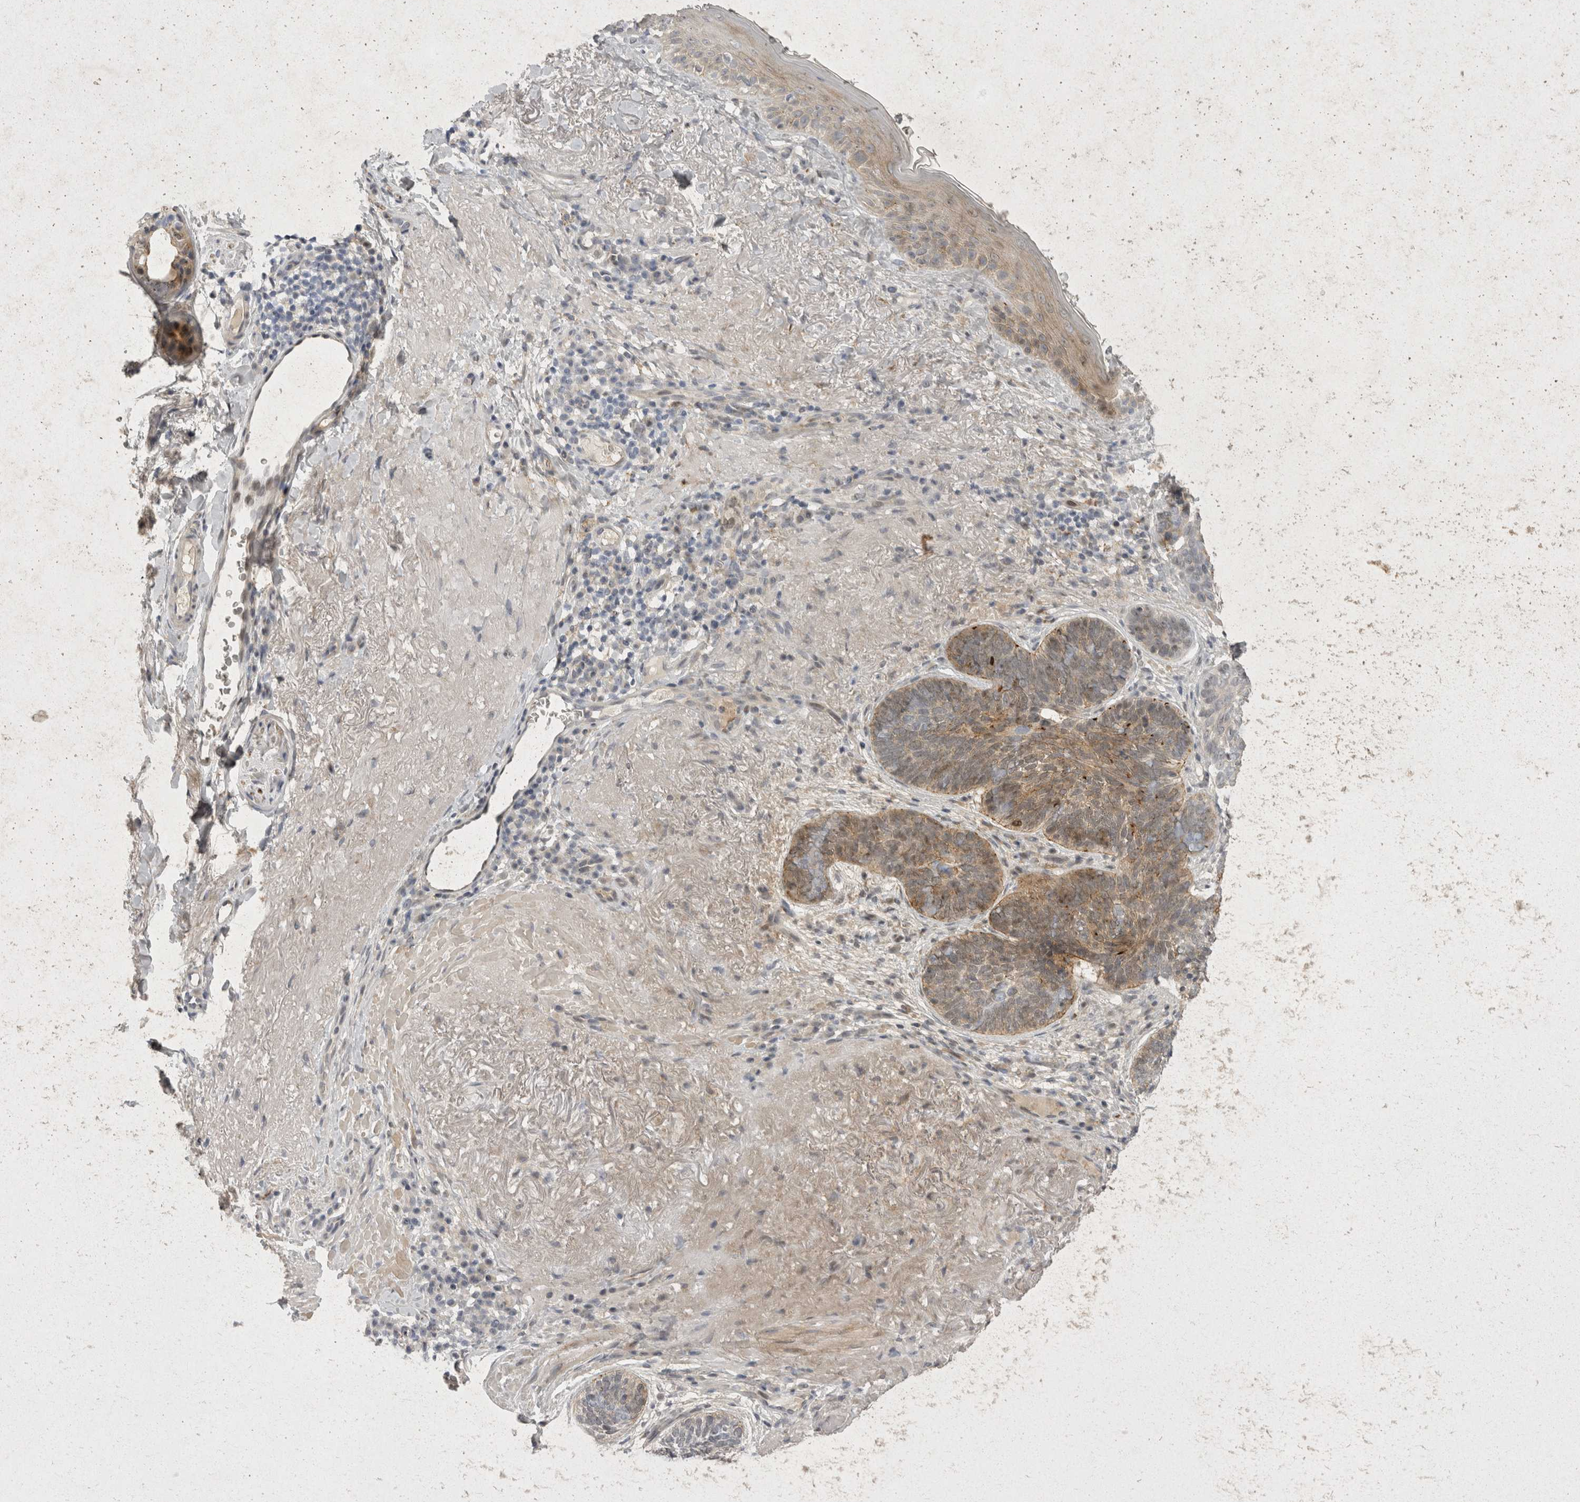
{"staining": {"intensity": "moderate", "quantity": ">75%", "location": "cytoplasmic/membranous"}, "tissue": "skin cancer", "cell_type": "Tumor cells", "image_type": "cancer", "snomed": [{"axis": "morphology", "description": "Basal cell carcinoma"}, {"axis": "topography", "description": "Skin"}], "caption": "This image reveals IHC staining of human basal cell carcinoma (skin), with medium moderate cytoplasmic/membranous staining in about >75% of tumor cells.", "gene": "TOM1L2", "patient": {"sex": "female", "age": 85}}